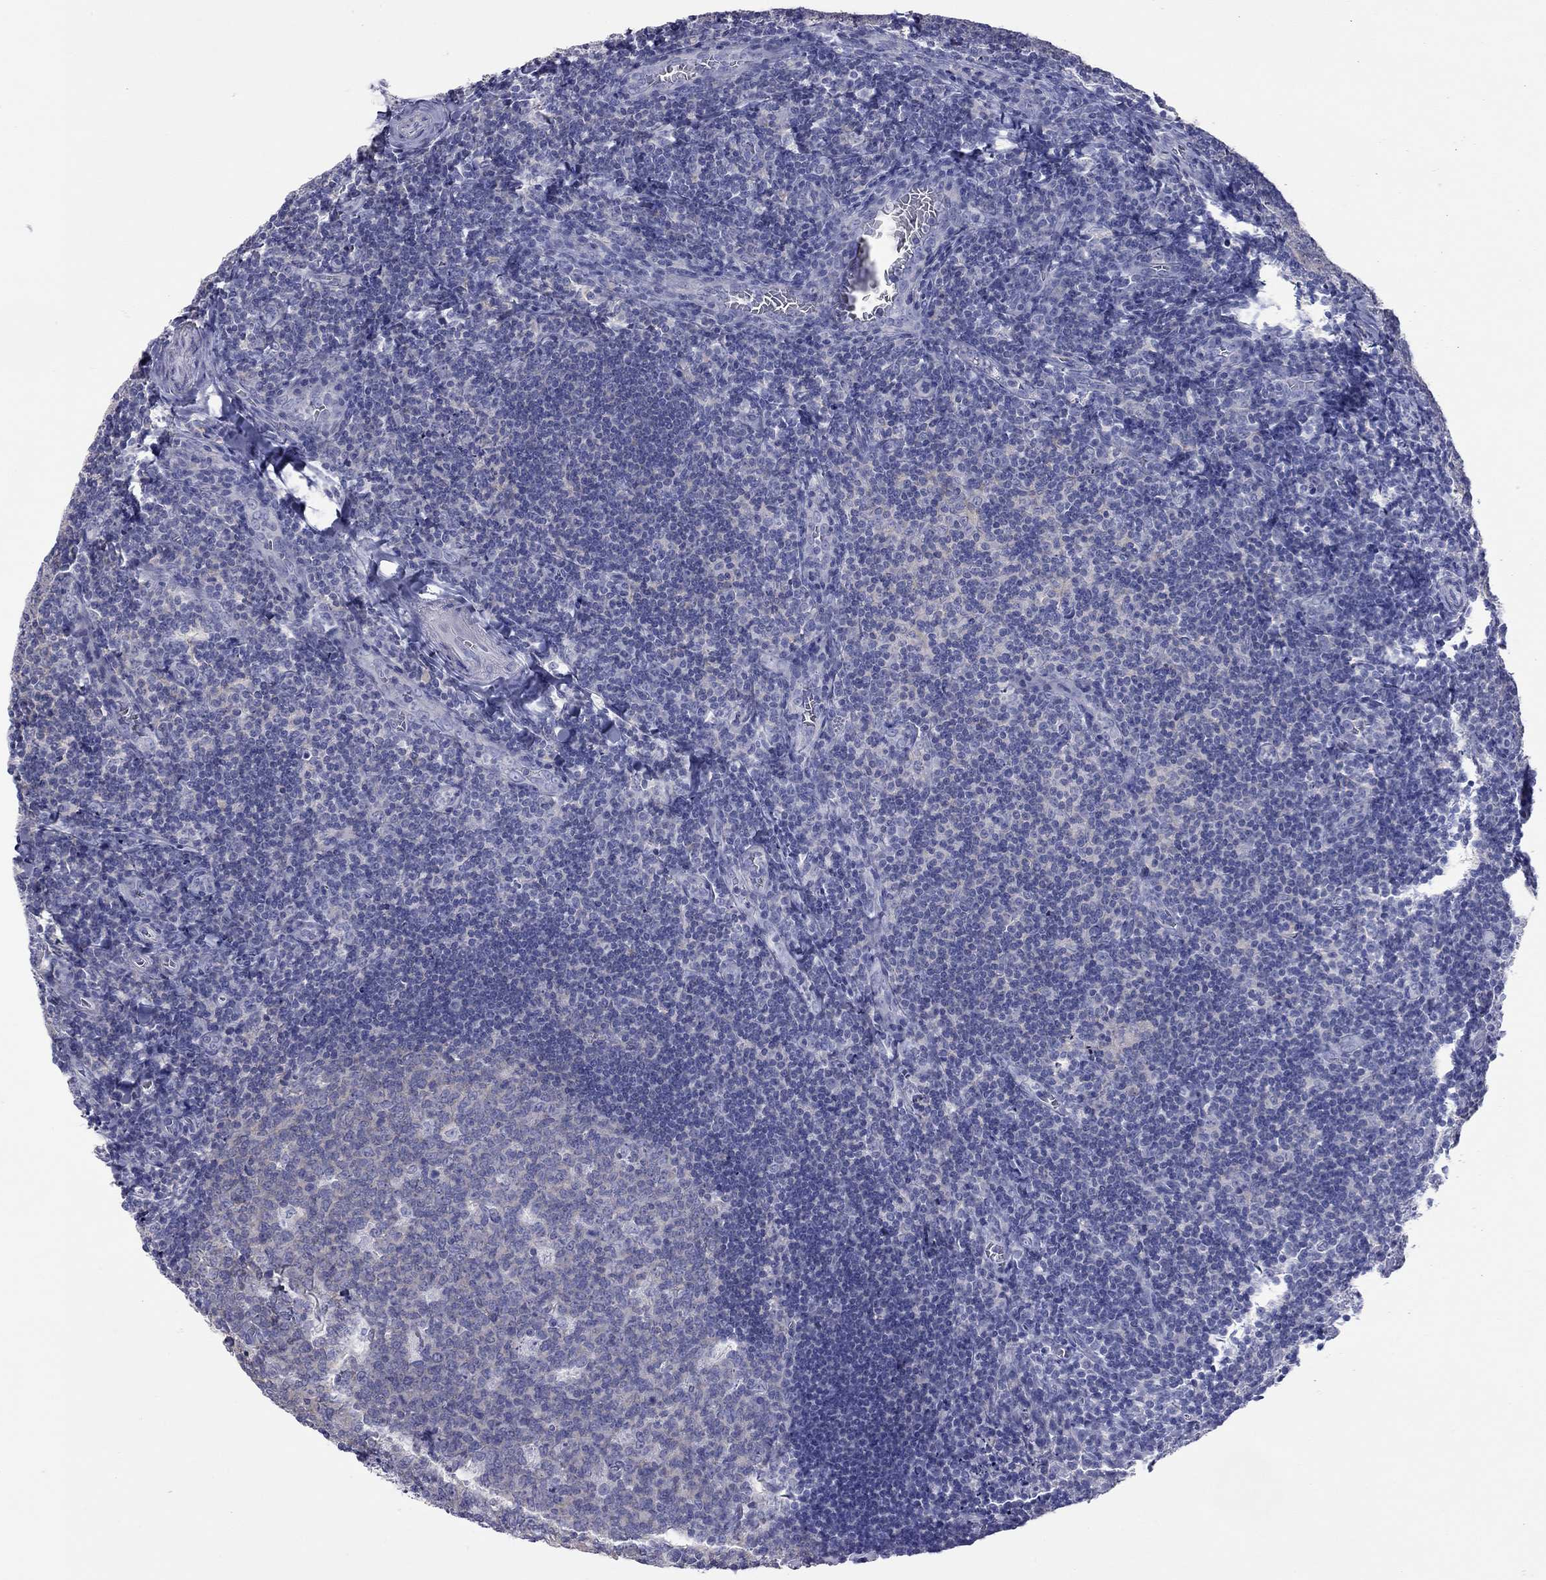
{"staining": {"intensity": "negative", "quantity": "none", "location": "none"}, "tissue": "tonsil", "cell_type": "Germinal center cells", "image_type": "normal", "snomed": [{"axis": "morphology", "description": "Normal tissue, NOS"}, {"axis": "morphology", "description": "Inflammation, NOS"}, {"axis": "topography", "description": "Tonsil"}], "caption": "This is an IHC histopathology image of unremarkable human tonsil. There is no staining in germinal center cells.", "gene": "ACTL7B", "patient": {"sex": "female", "age": 31}}